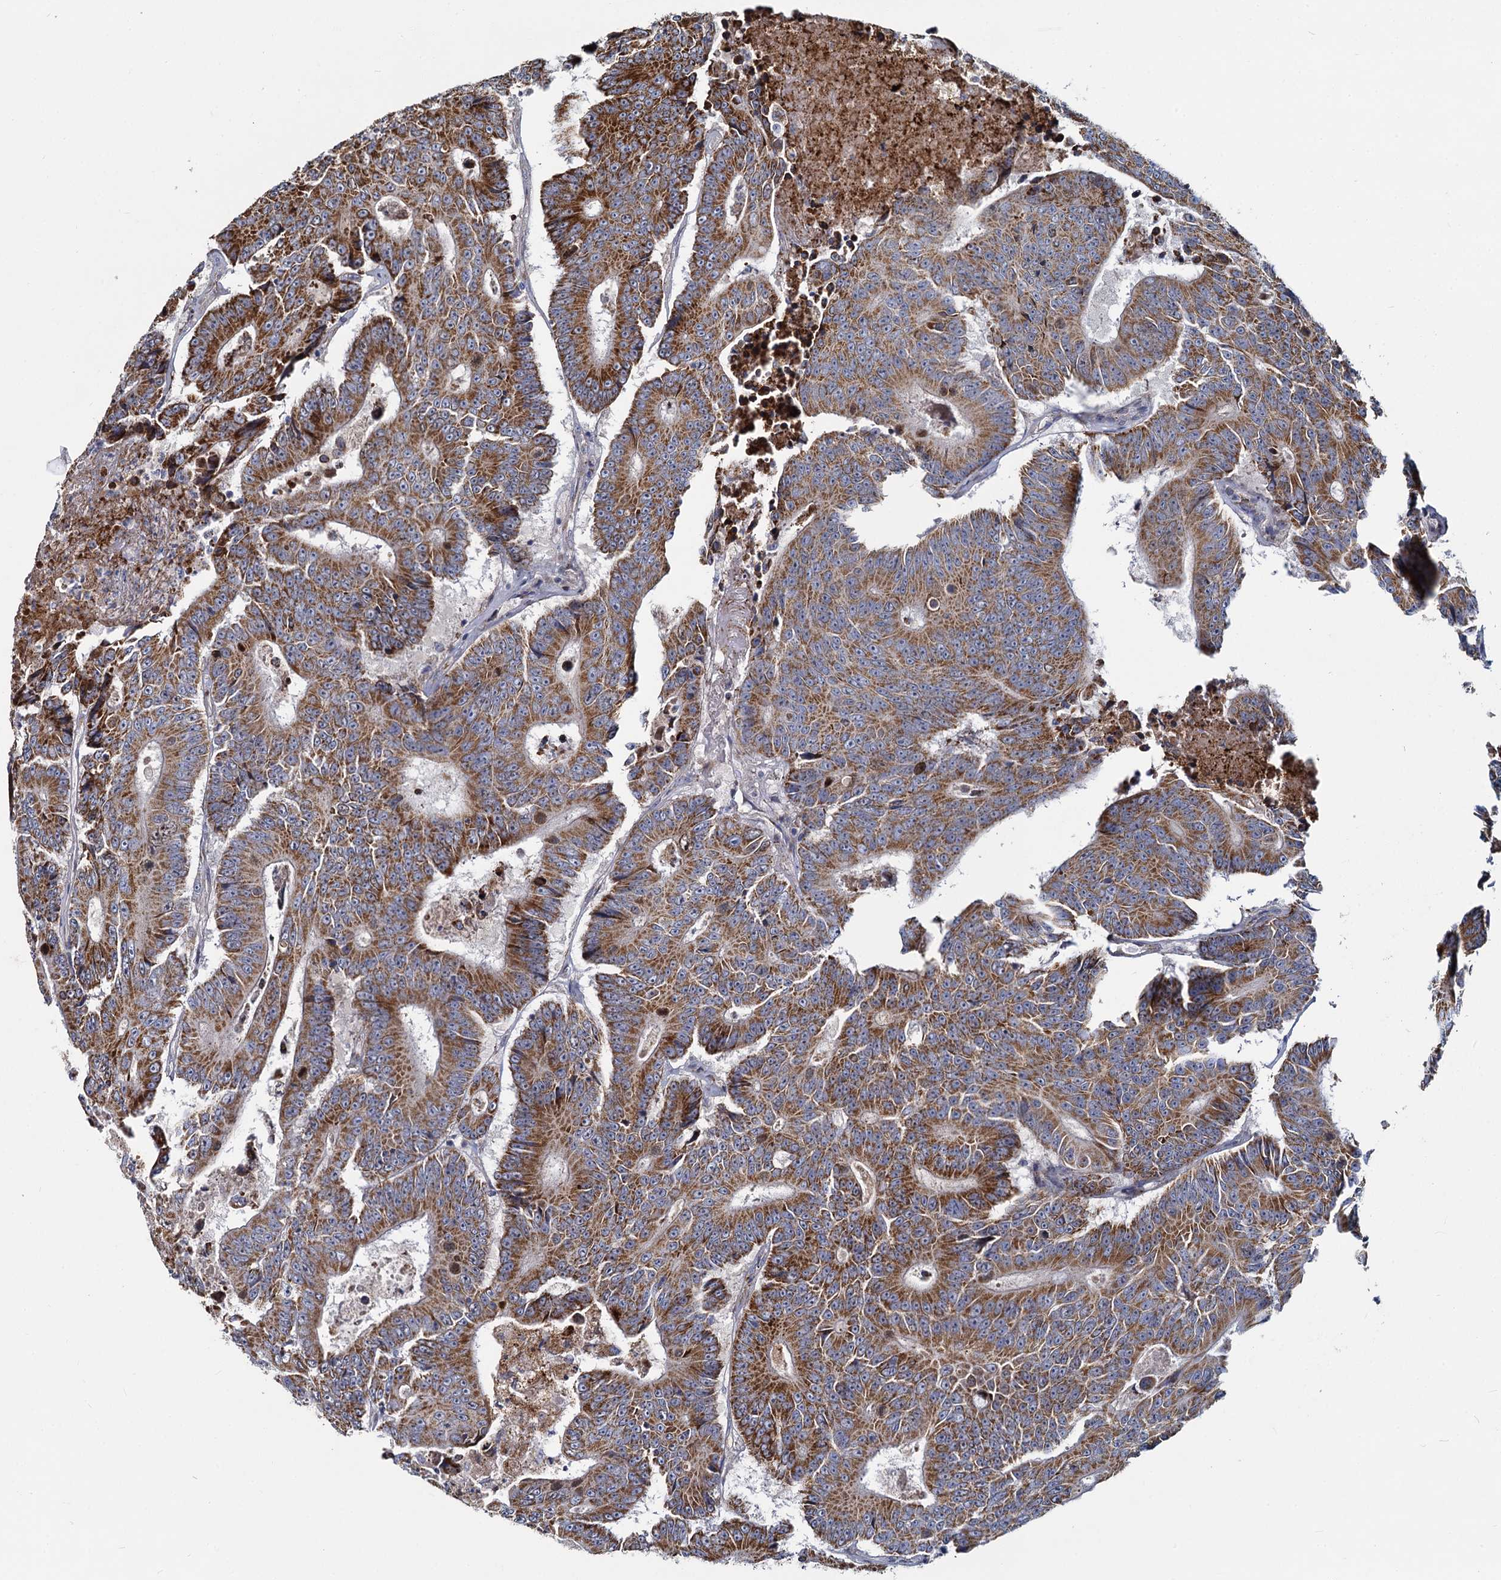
{"staining": {"intensity": "moderate", "quantity": ">75%", "location": "cytoplasmic/membranous"}, "tissue": "colorectal cancer", "cell_type": "Tumor cells", "image_type": "cancer", "snomed": [{"axis": "morphology", "description": "Adenocarcinoma, NOS"}, {"axis": "topography", "description": "Colon"}], "caption": "The histopathology image shows a brown stain indicating the presence of a protein in the cytoplasmic/membranous of tumor cells in colorectal cancer.", "gene": "DCUN1D2", "patient": {"sex": "male", "age": 83}}